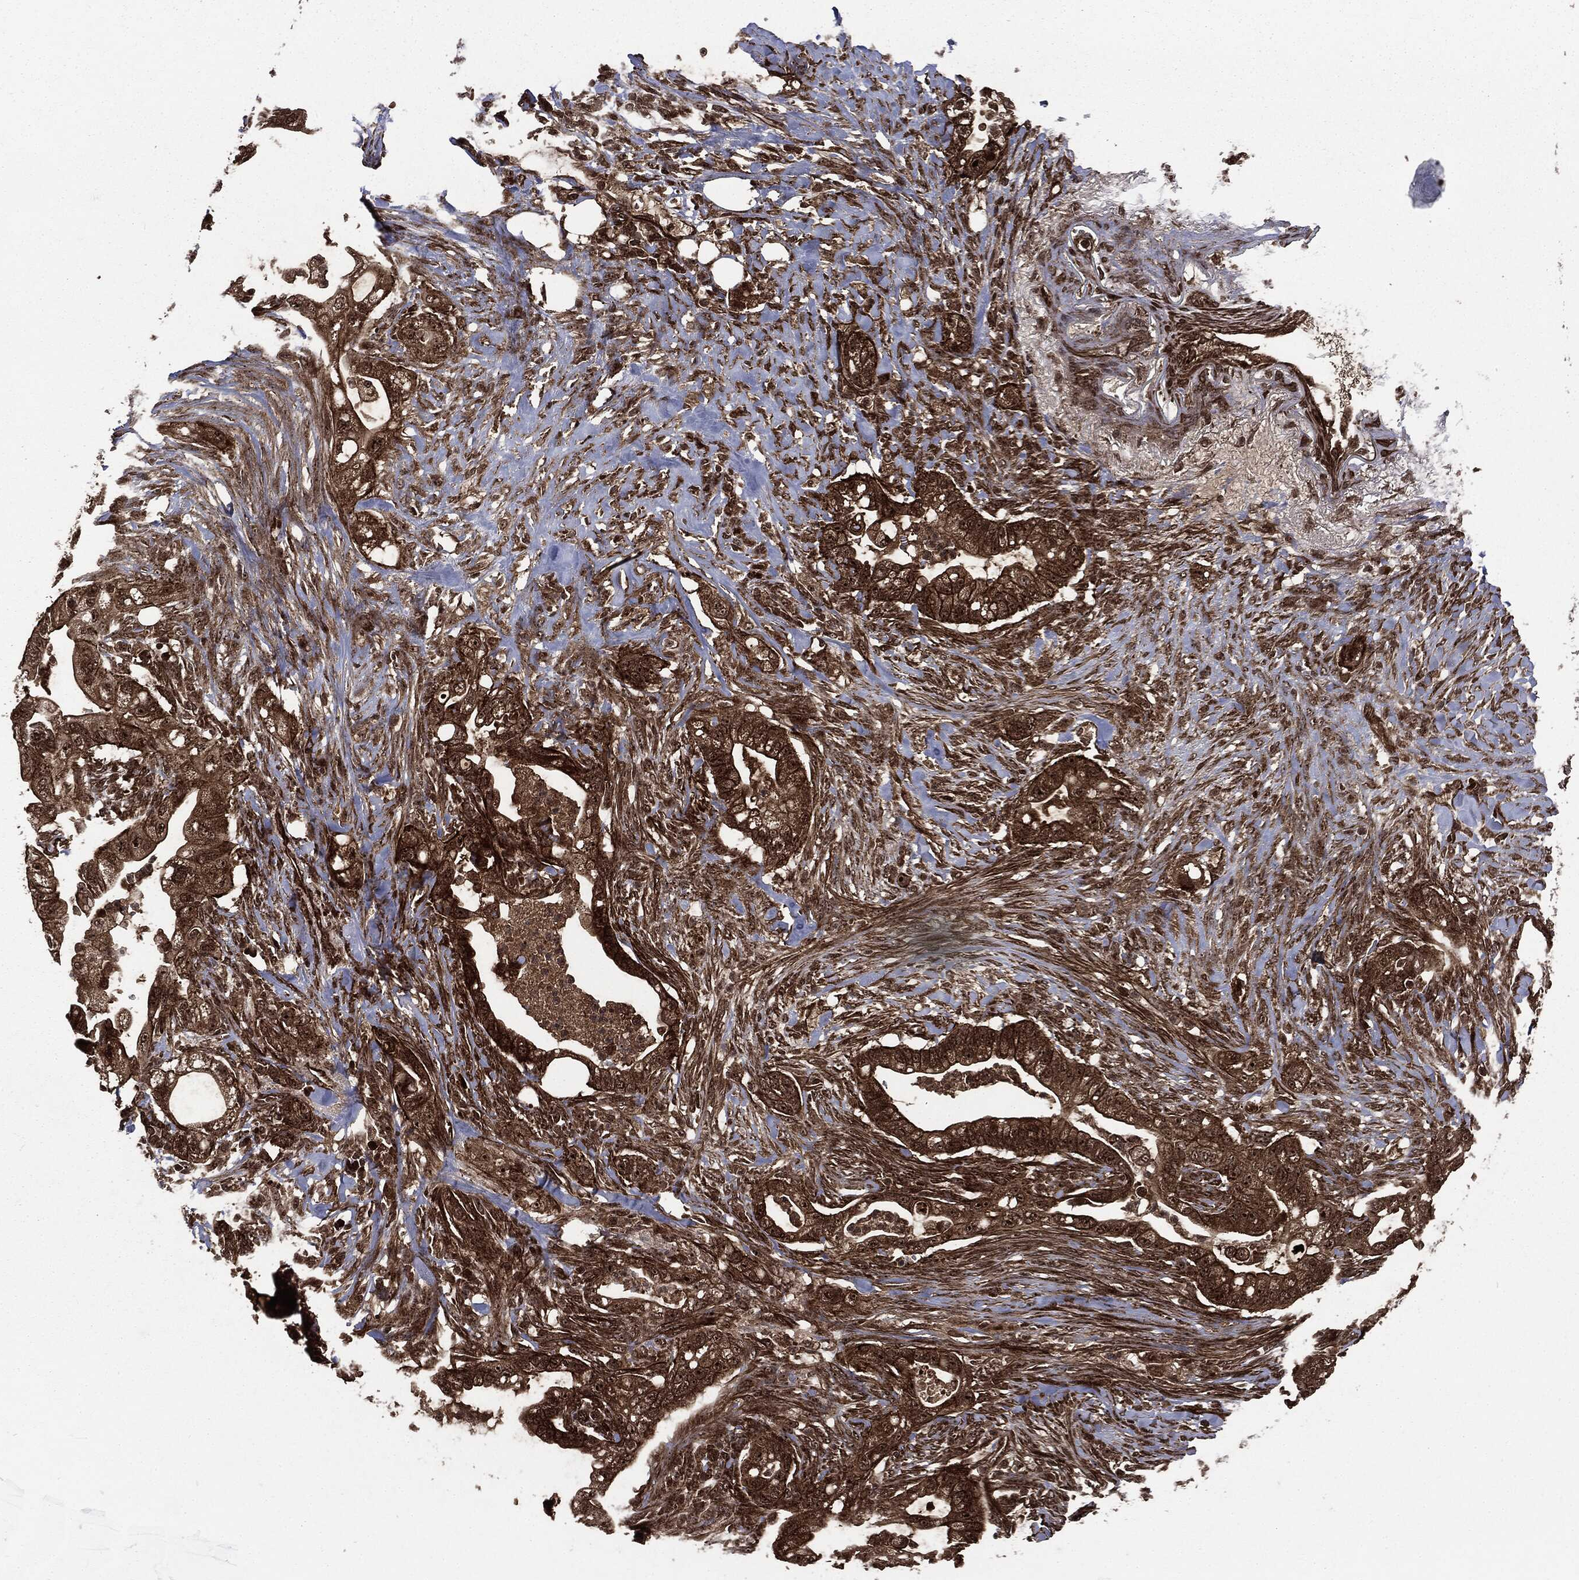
{"staining": {"intensity": "strong", "quantity": ">75%", "location": "cytoplasmic/membranous"}, "tissue": "pancreatic cancer", "cell_type": "Tumor cells", "image_type": "cancer", "snomed": [{"axis": "morphology", "description": "Adenocarcinoma, NOS"}, {"axis": "topography", "description": "Pancreas"}], "caption": "A high-resolution photomicrograph shows immunohistochemistry staining of pancreatic cancer (adenocarcinoma), which reveals strong cytoplasmic/membranous staining in about >75% of tumor cells.", "gene": "CARD6", "patient": {"sex": "male", "age": 44}}